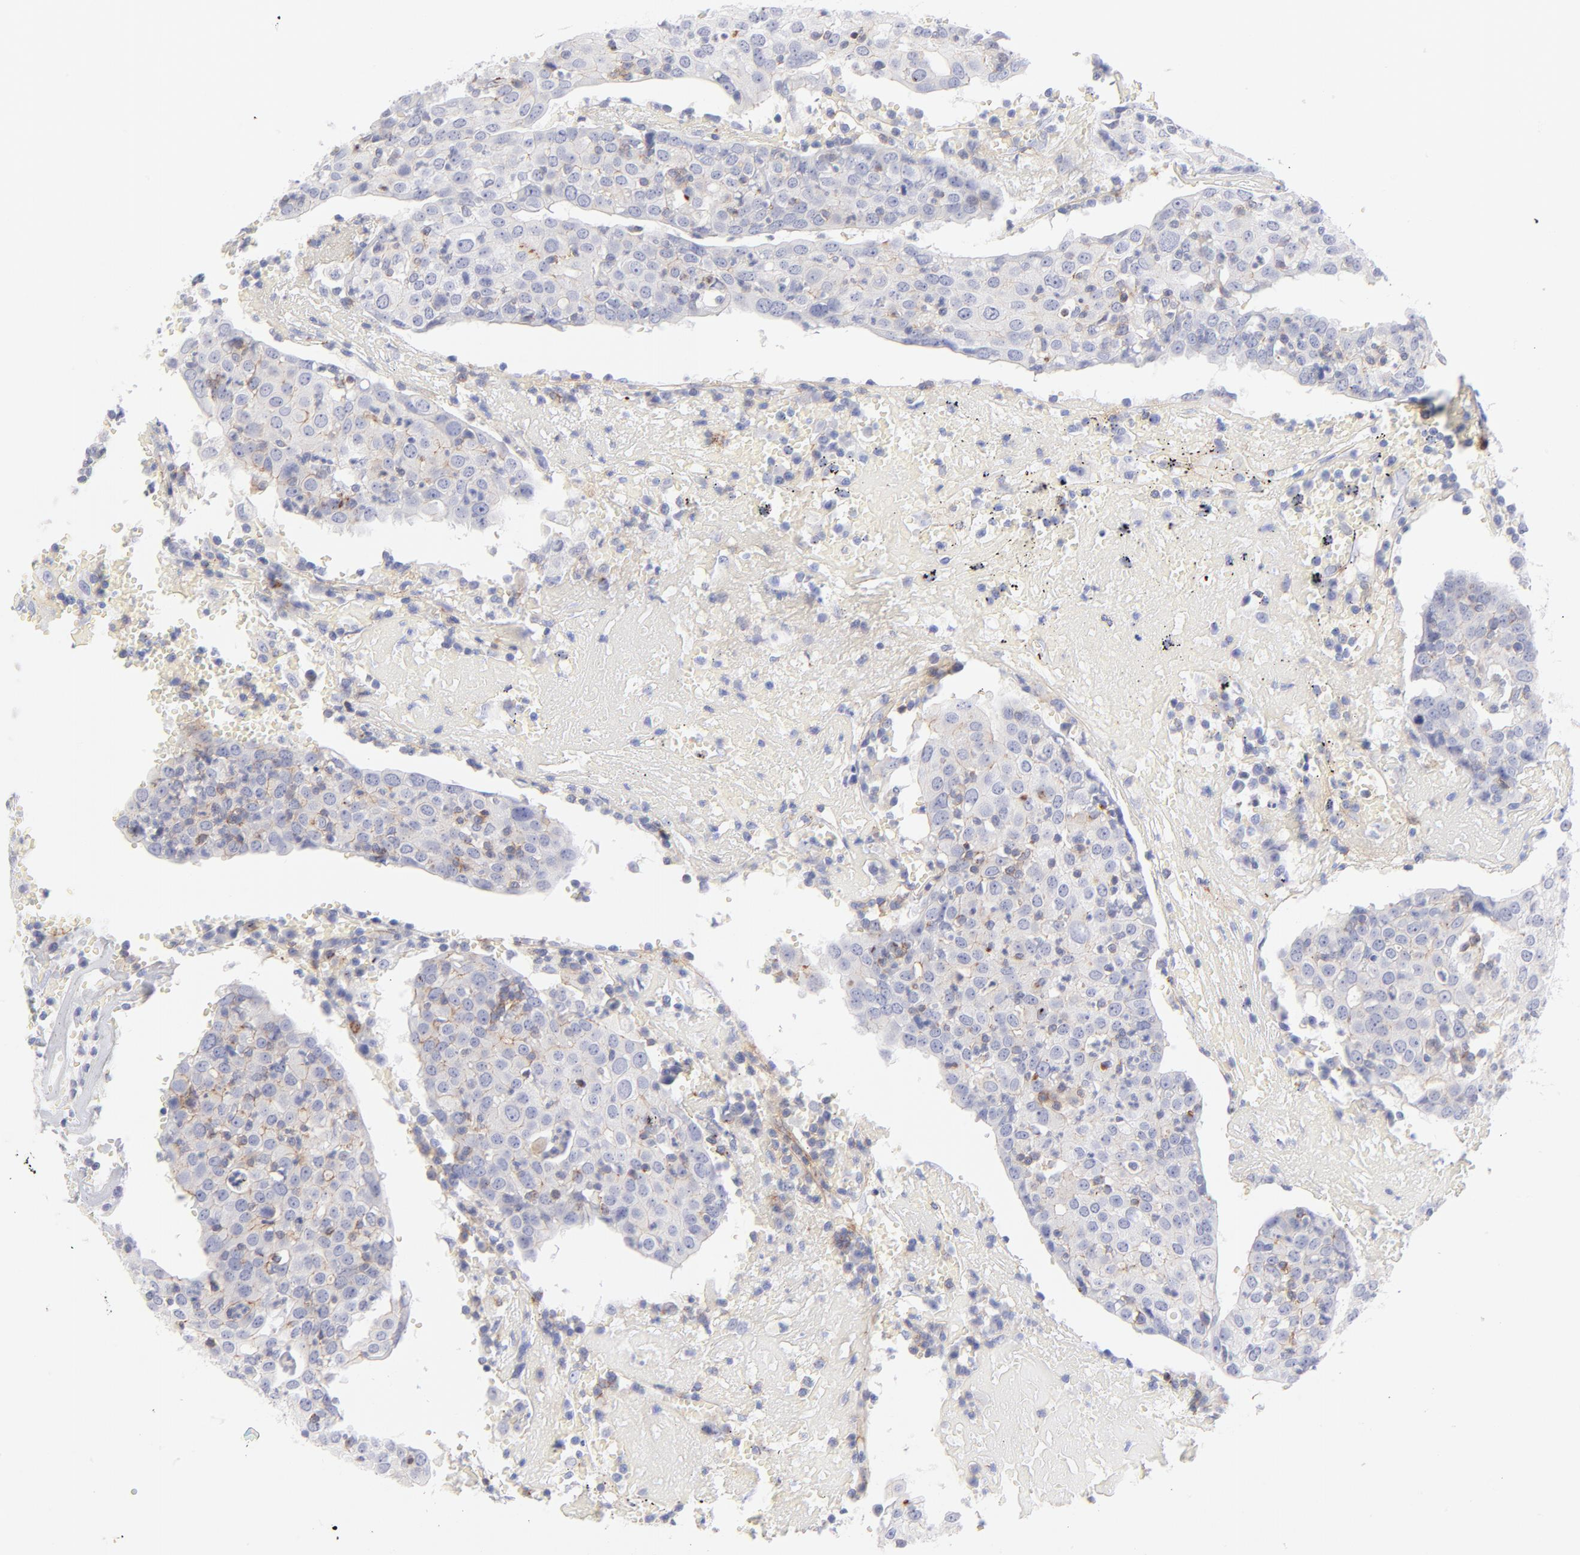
{"staining": {"intensity": "weak", "quantity": "<25%", "location": "cytoplasmic/membranous"}, "tissue": "head and neck cancer", "cell_type": "Tumor cells", "image_type": "cancer", "snomed": [{"axis": "morphology", "description": "Adenocarcinoma, NOS"}, {"axis": "topography", "description": "Salivary gland"}, {"axis": "topography", "description": "Head-Neck"}], "caption": "Adenocarcinoma (head and neck) stained for a protein using immunohistochemistry displays no expression tumor cells.", "gene": "ACTA2", "patient": {"sex": "female", "age": 65}}